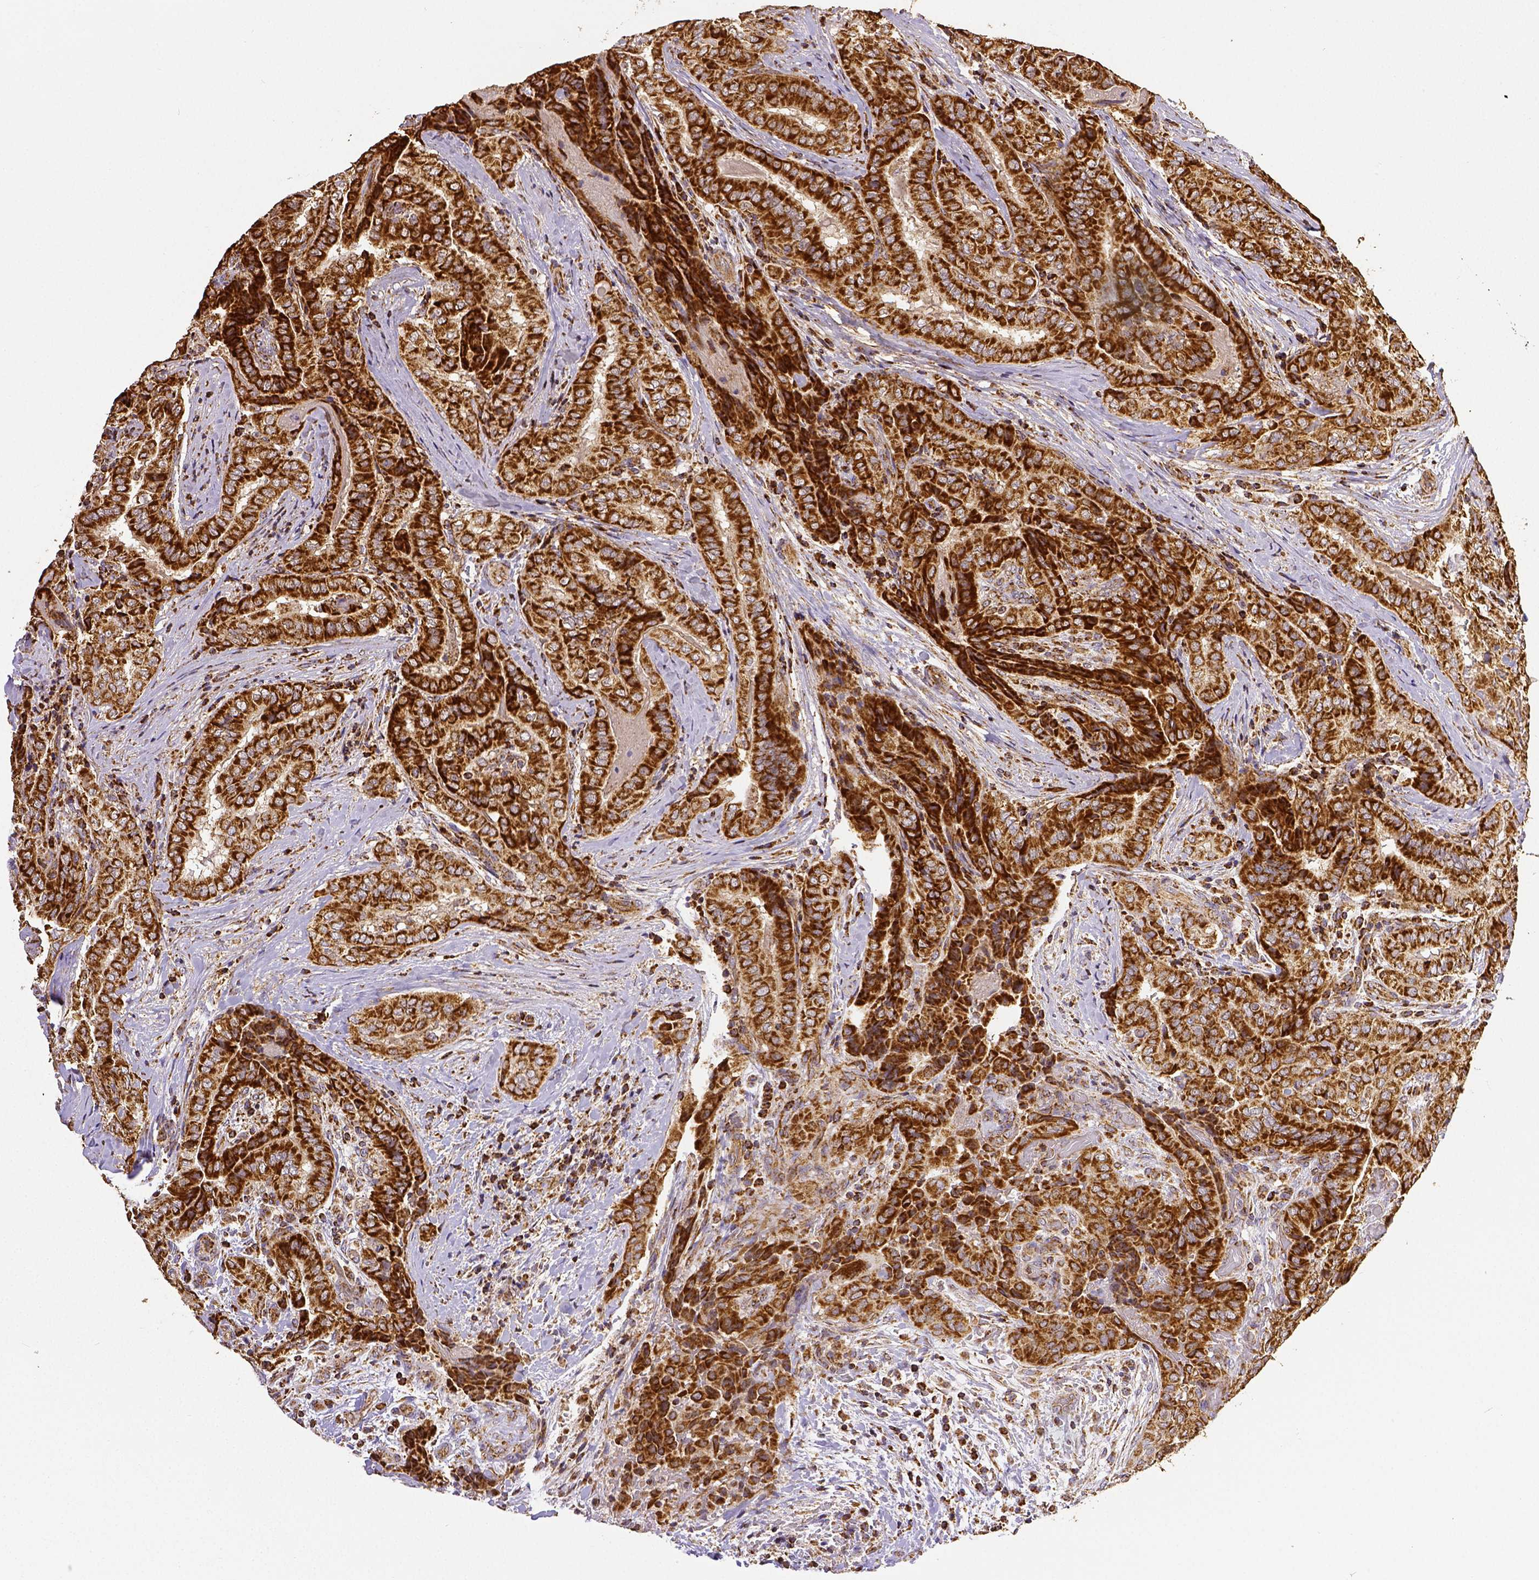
{"staining": {"intensity": "strong", "quantity": ">75%", "location": "cytoplasmic/membranous"}, "tissue": "thyroid cancer", "cell_type": "Tumor cells", "image_type": "cancer", "snomed": [{"axis": "morphology", "description": "Papillary adenocarcinoma, NOS"}, {"axis": "topography", "description": "Thyroid gland"}], "caption": "The image shows immunohistochemical staining of thyroid cancer (papillary adenocarcinoma). There is strong cytoplasmic/membranous staining is appreciated in about >75% of tumor cells.", "gene": "SDHB", "patient": {"sex": "female", "age": 61}}